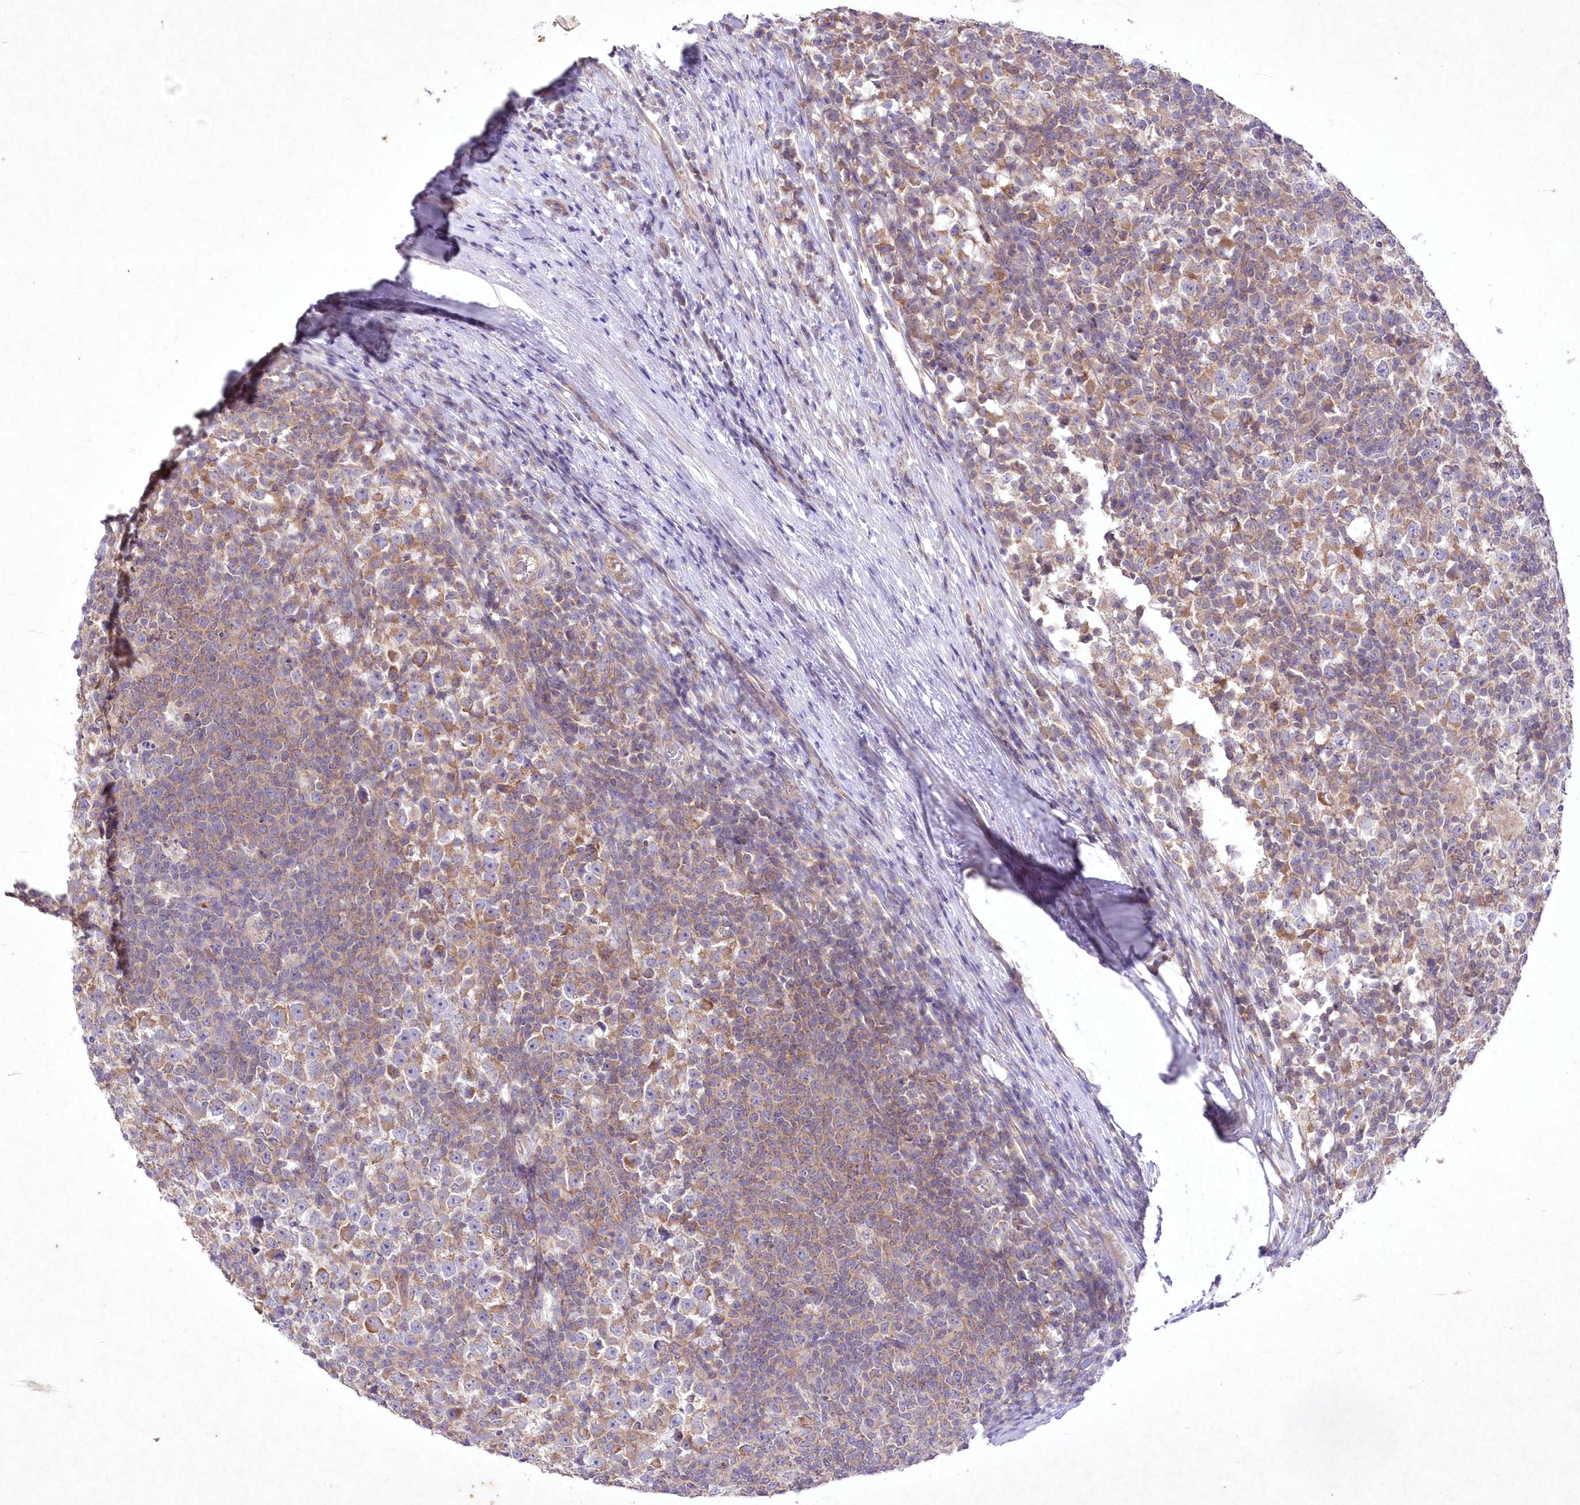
{"staining": {"intensity": "moderate", "quantity": "25%-75%", "location": "cytoplasmic/membranous"}, "tissue": "testis cancer", "cell_type": "Tumor cells", "image_type": "cancer", "snomed": [{"axis": "morphology", "description": "Seminoma, NOS"}, {"axis": "topography", "description": "Testis"}], "caption": "A brown stain labels moderate cytoplasmic/membranous positivity of a protein in testis cancer tumor cells.", "gene": "ITSN2", "patient": {"sex": "male", "age": 65}}